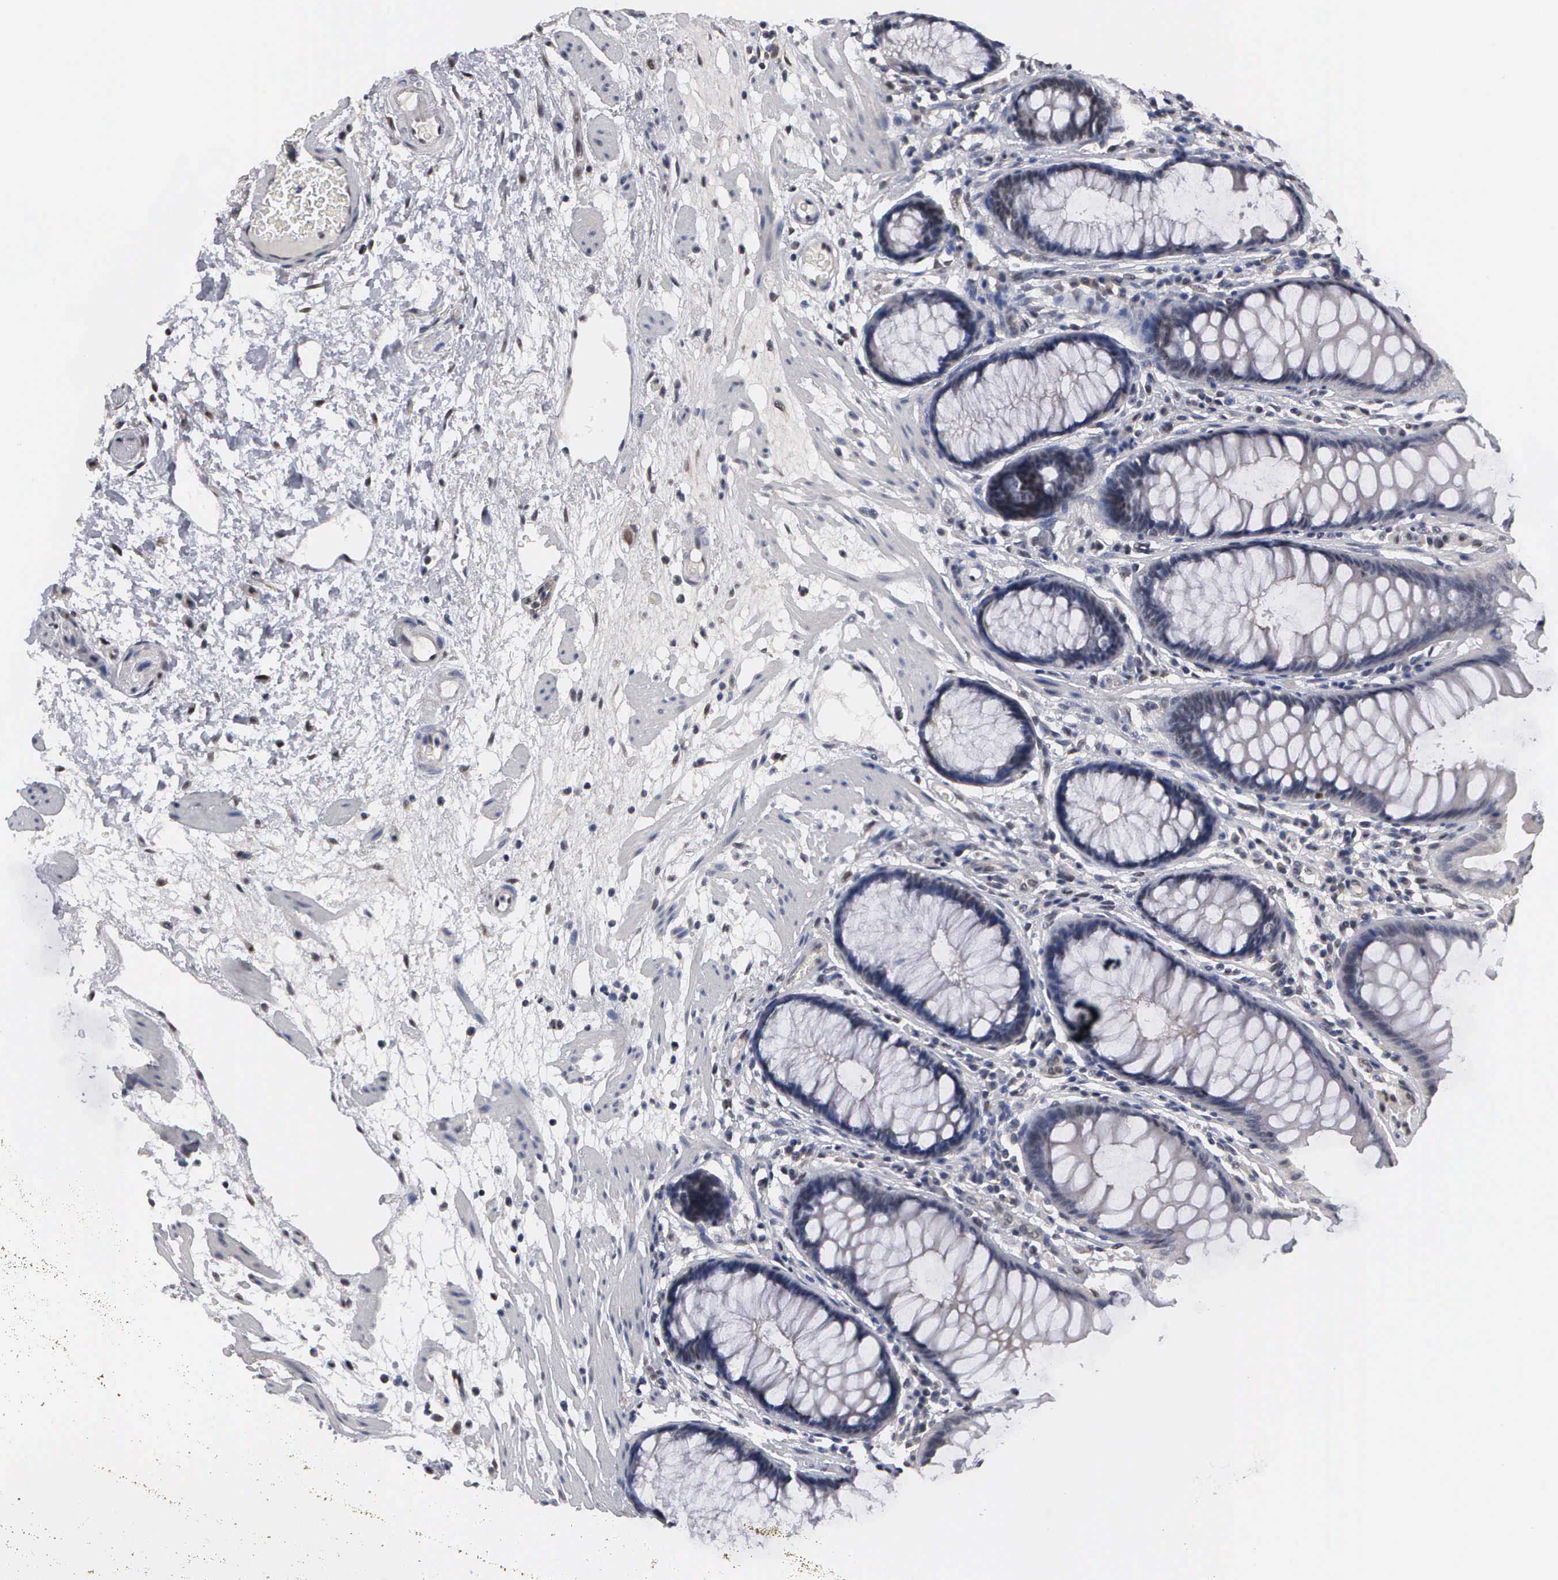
{"staining": {"intensity": "negative", "quantity": "none", "location": "none"}, "tissue": "rectum", "cell_type": "Glandular cells", "image_type": "normal", "snomed": [{"axis": "morphology", "description": "Normal tissue, NOS"}, {"axis": "topography", "description": "Rectum"}], "caption": "Photomicrograph shows no protein expression in glandular cells of unremarkable rectum. (DAB immunohistochemistry (IHC), high magnification).", "gene": "ZBTB33", "patient": {"sex": "male", "age": 77}}